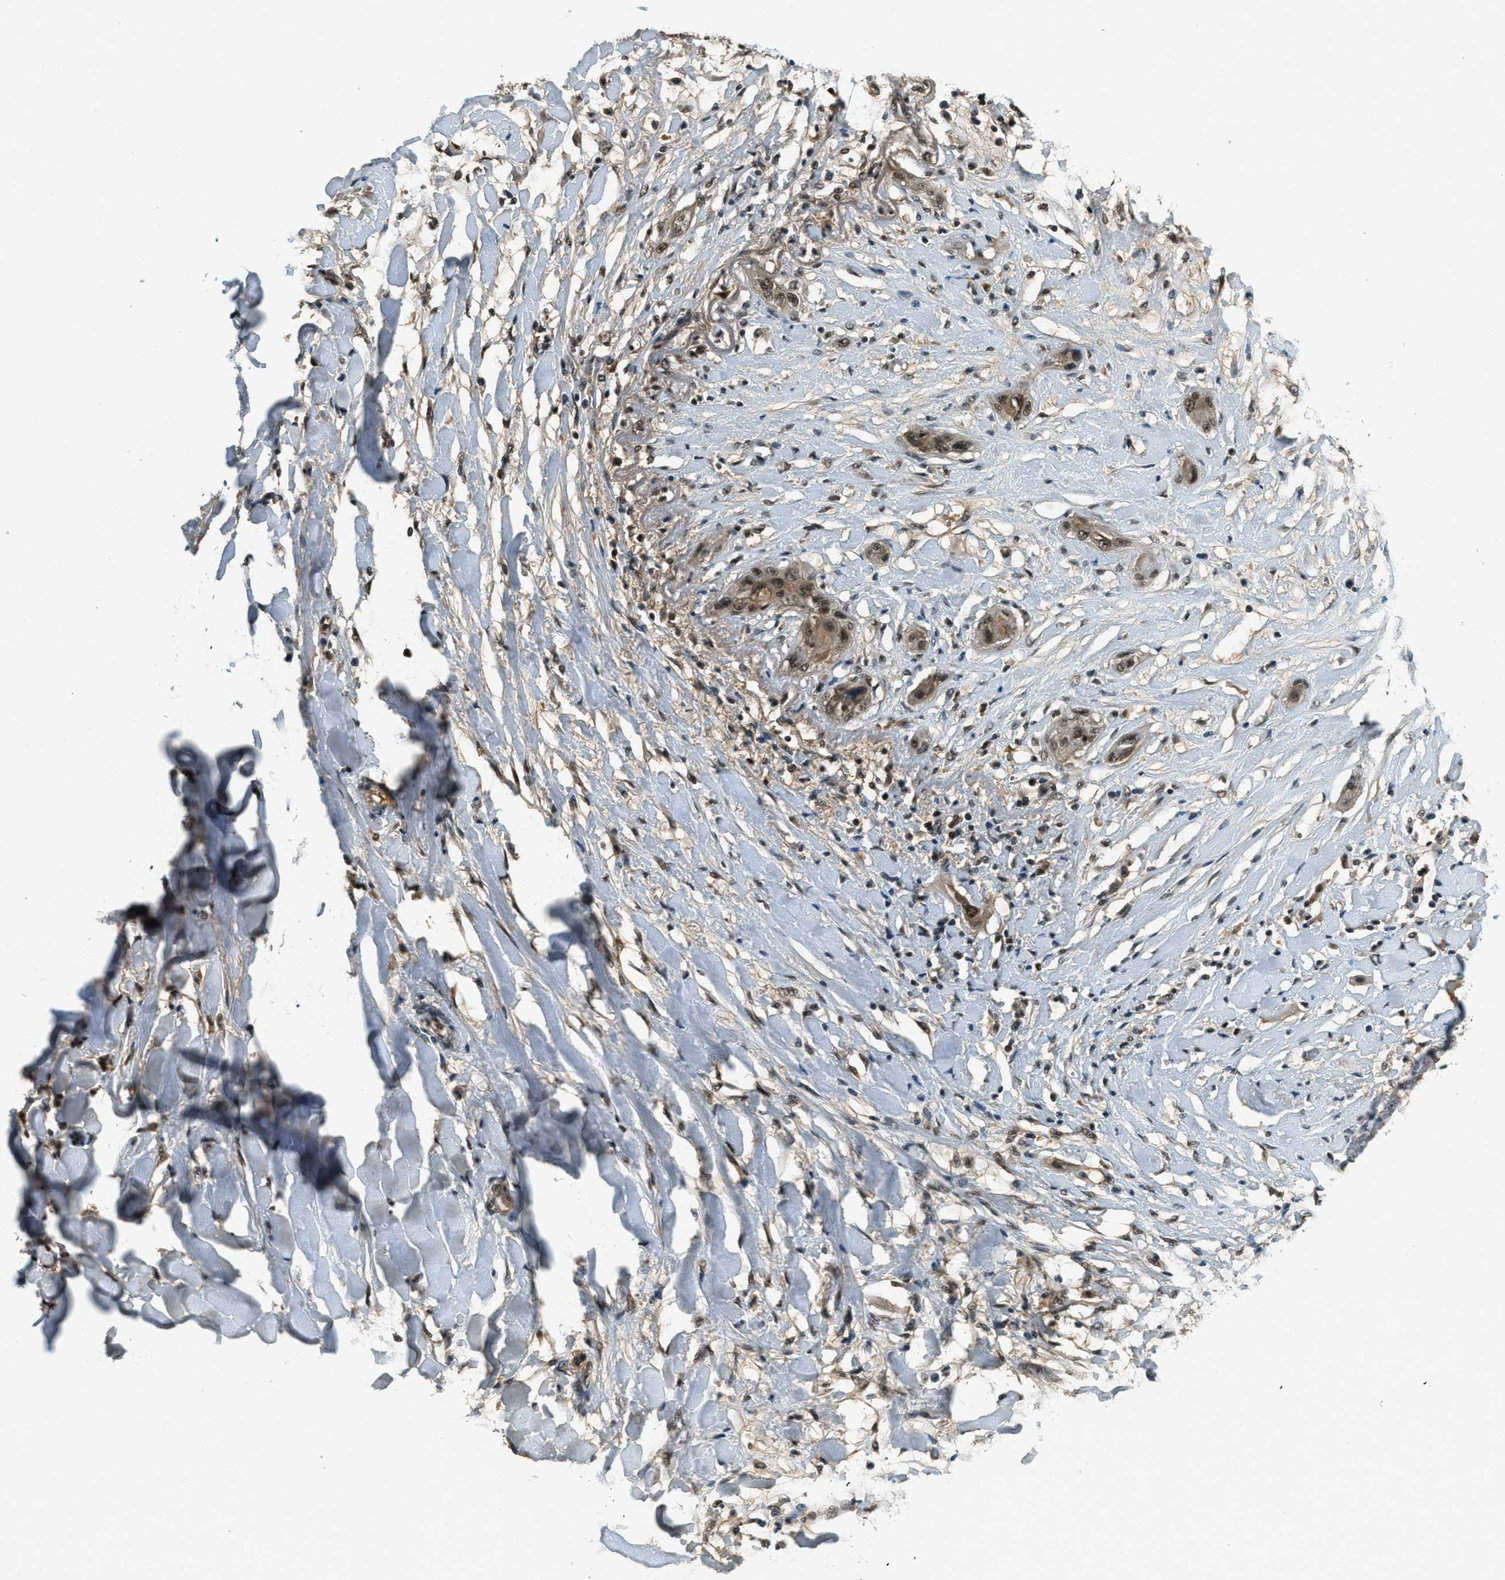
{"staining": {"intensity": "strong", "quantity": ">75%", "location": "cytoplasmic/membranous,nuclear"}, "tissue": "lung cancer", "cell_type": "Tumor cells", "image_type": "cancer", "snomed": [{"axis": "morphology", "description": "Squamous cell carcinoma, NOS"}, {"axis": "topography", "description": "Lung"}], "caption": "A high amount of strong cytoplasmic/membranous and nuclear staining is appreciated in approximately >75% of tumor cells in lung cancer tissue.", "gene": "ZNF148", "patient": {"sex": "female", "age": 47}}